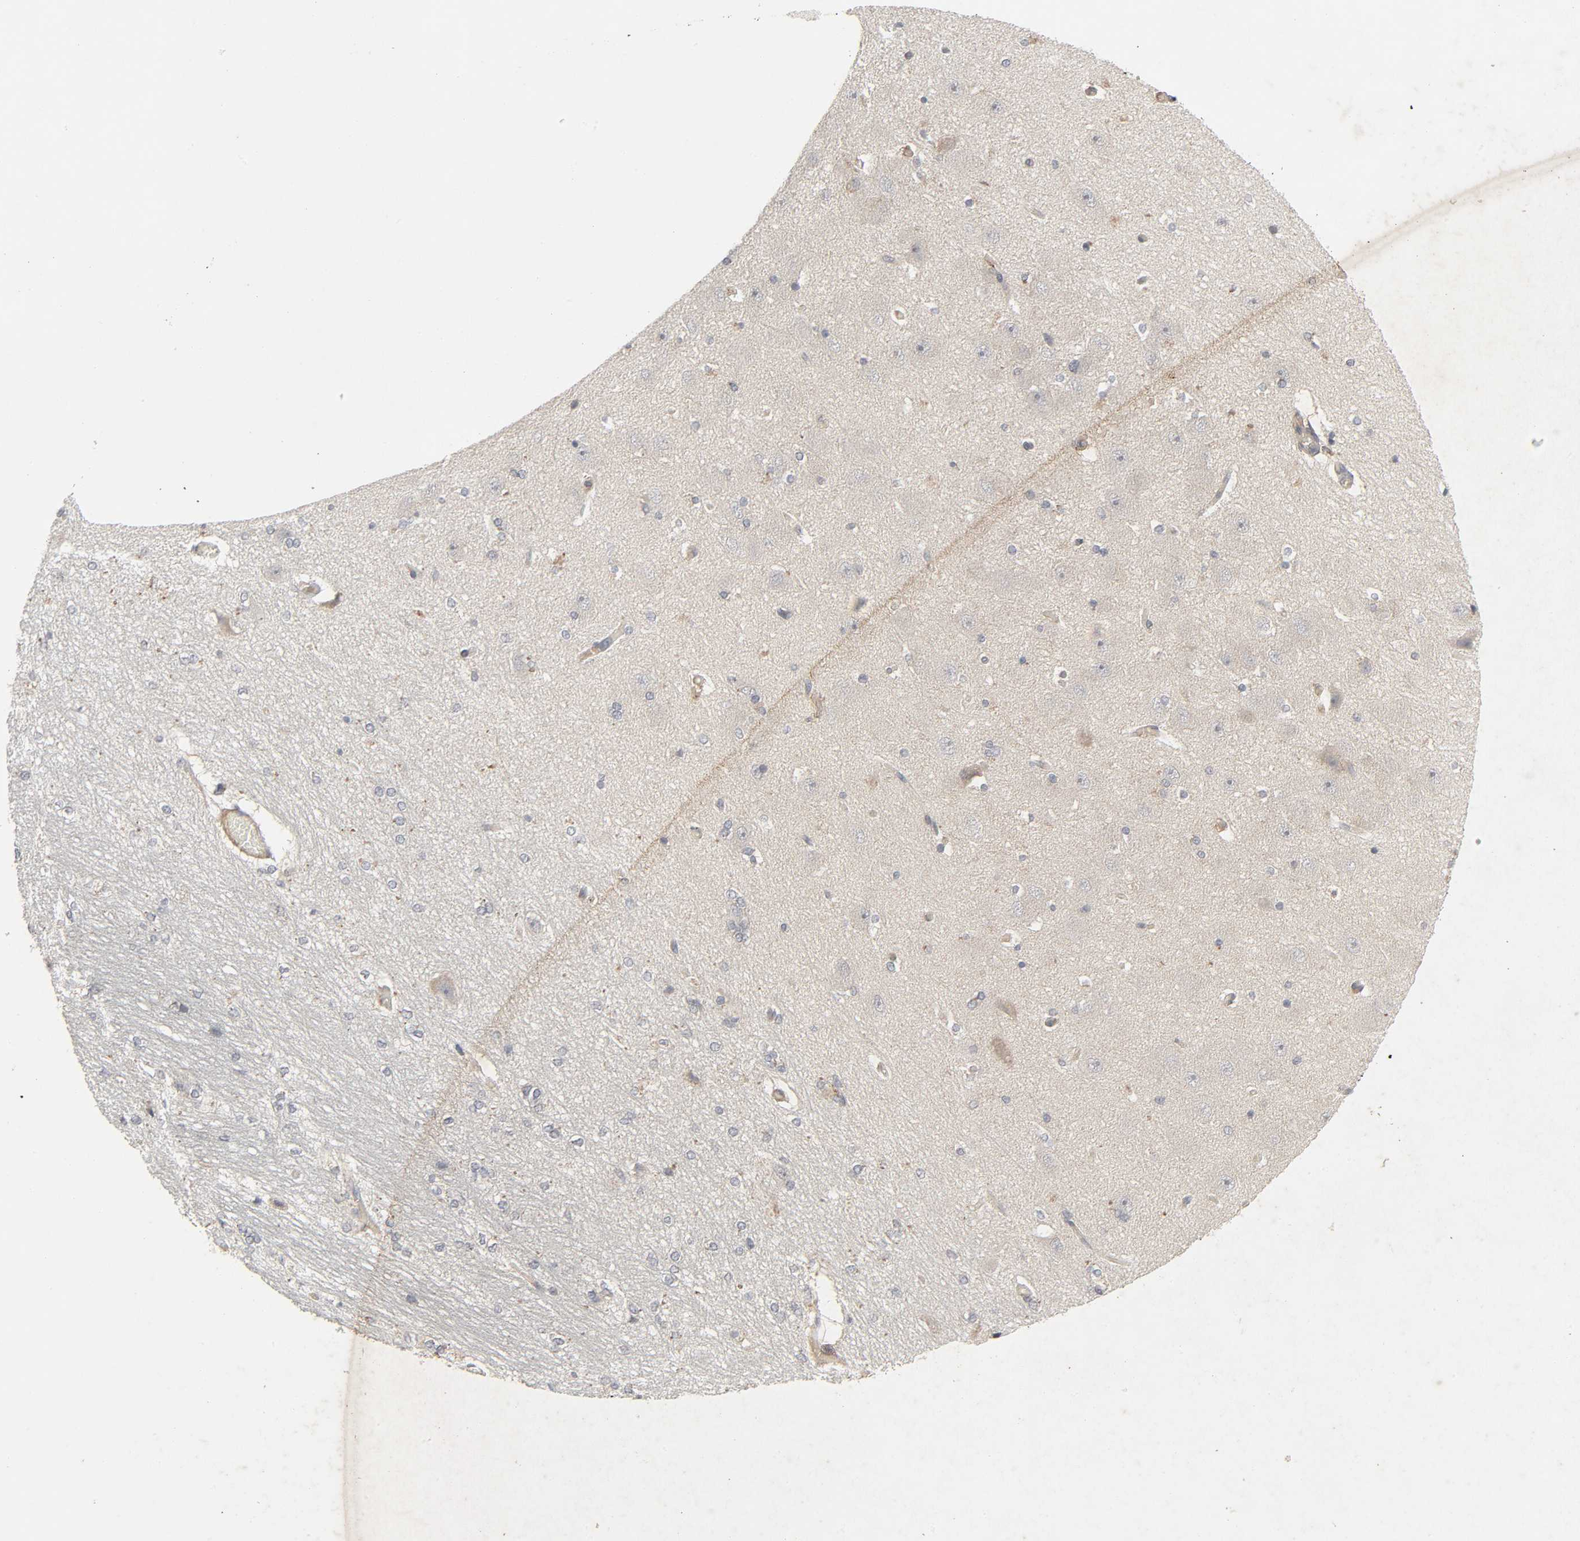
{"staining": {"intensity": "negative", "quantity": "none", "location": "none"}, "tissue": "hippocampus", "cell_type": "Glial cells", "image_type": "normal", "snomed": [{"axis": "morphology", "description": "Normal tissue, NOS"}, {"axis": "topography", "description": "Hippocampus"}], "caption": "A high-resolution photomicrograph shows immunohistochemistry staining of normal hippocampus, which demonstrates no significant positivity in glial cells.", "gene": "ADCY4", "patient": {"sex": "female", "age": 19}}